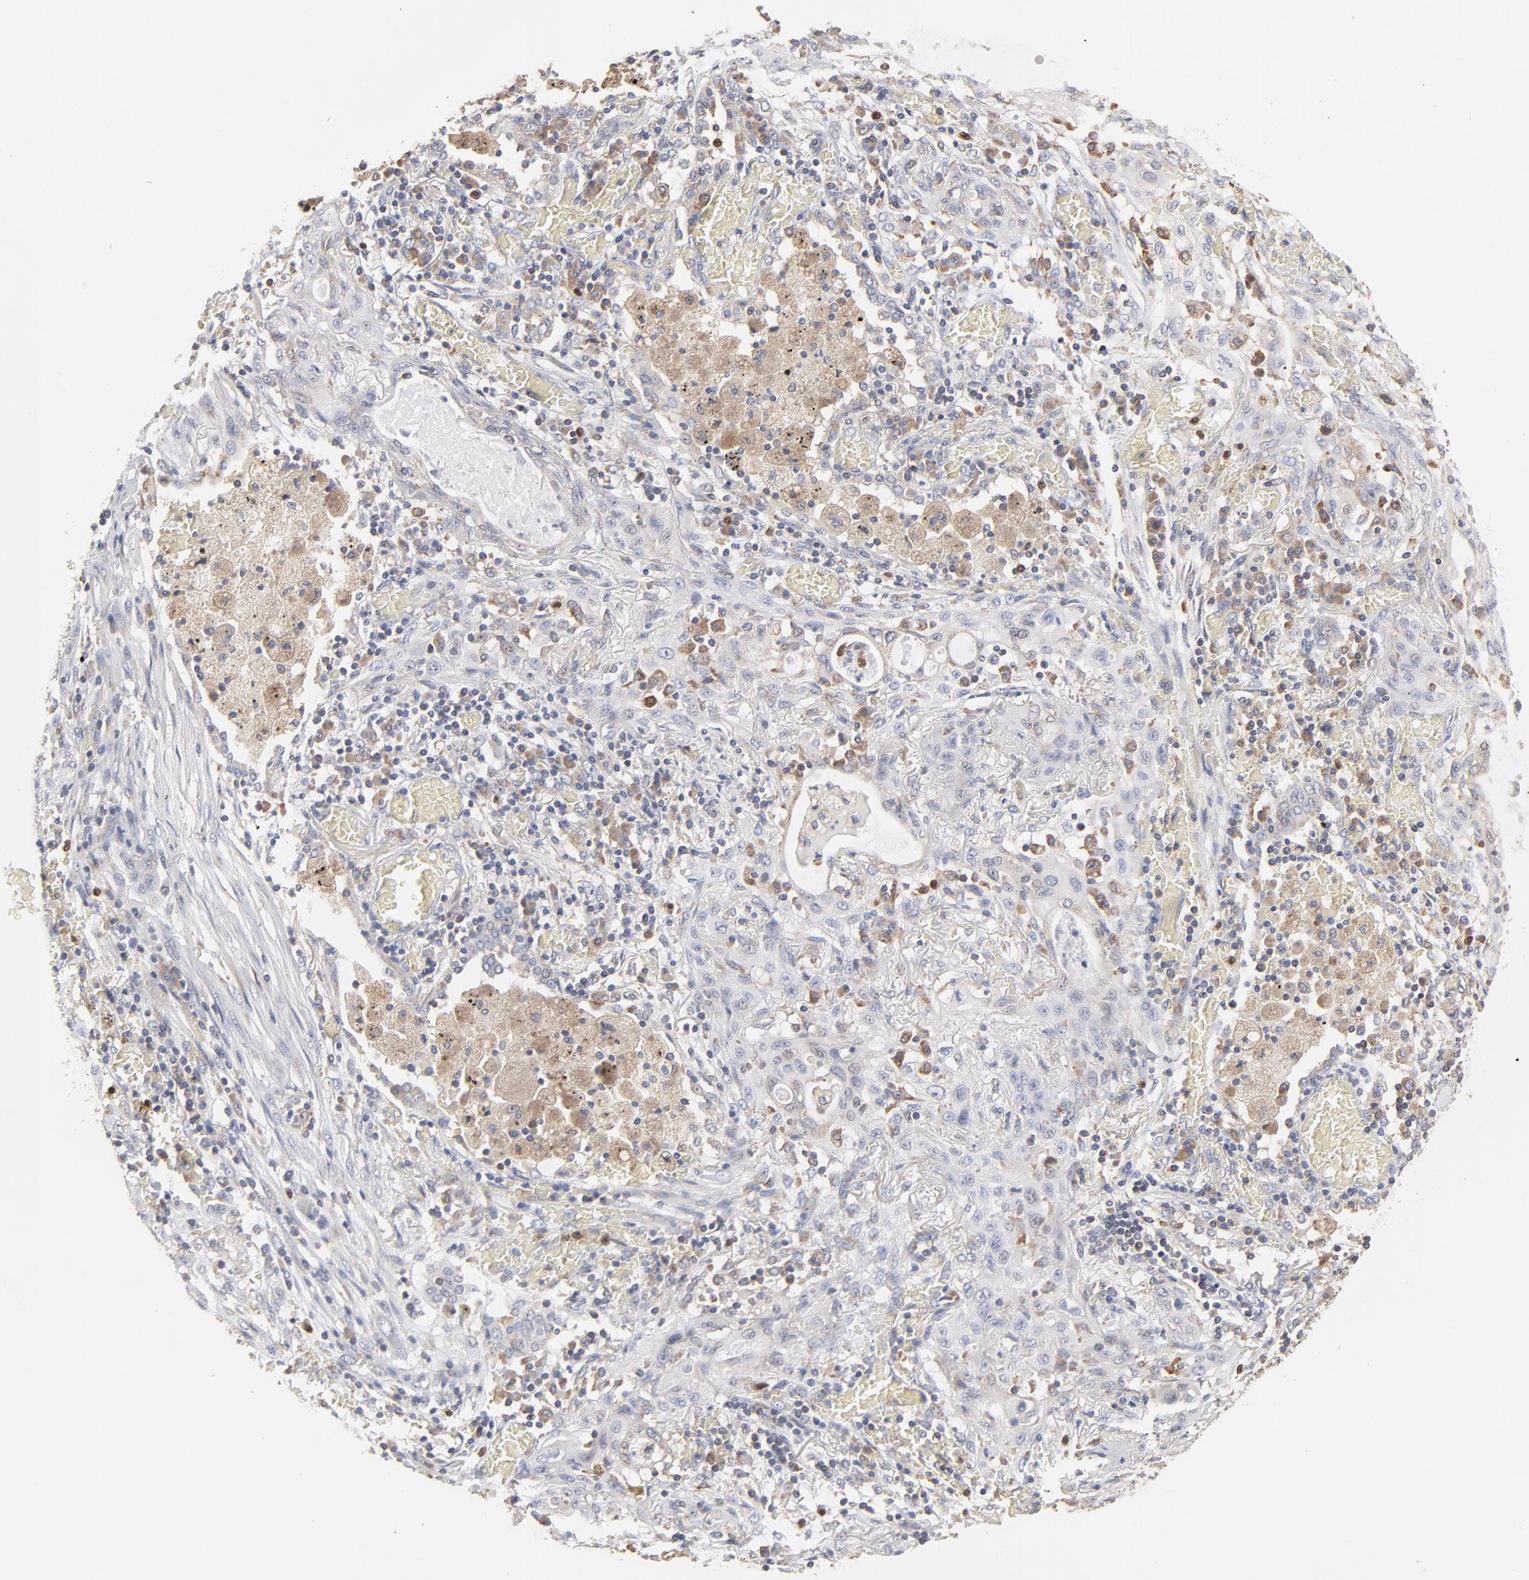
{"staining": {"intensity": "weak", "quantity": "<25%", "location": "cytoplasmic/membranous"}, "tissue": "lung cancer", "cell_type": "Tumor cells", "image_type": "cancer", "snomed": [{"axis": "morphology", "description": "Squamous cell carcinoma, NOS"}, {"axis": "topography", "description": "Lung"}], "caption": "Image shows no significant protein expression in tumor cells of lung cancer (squamous cell carcinoma).", "gene": "RNF213", "patient": {"sex": "female", "age": 47}}